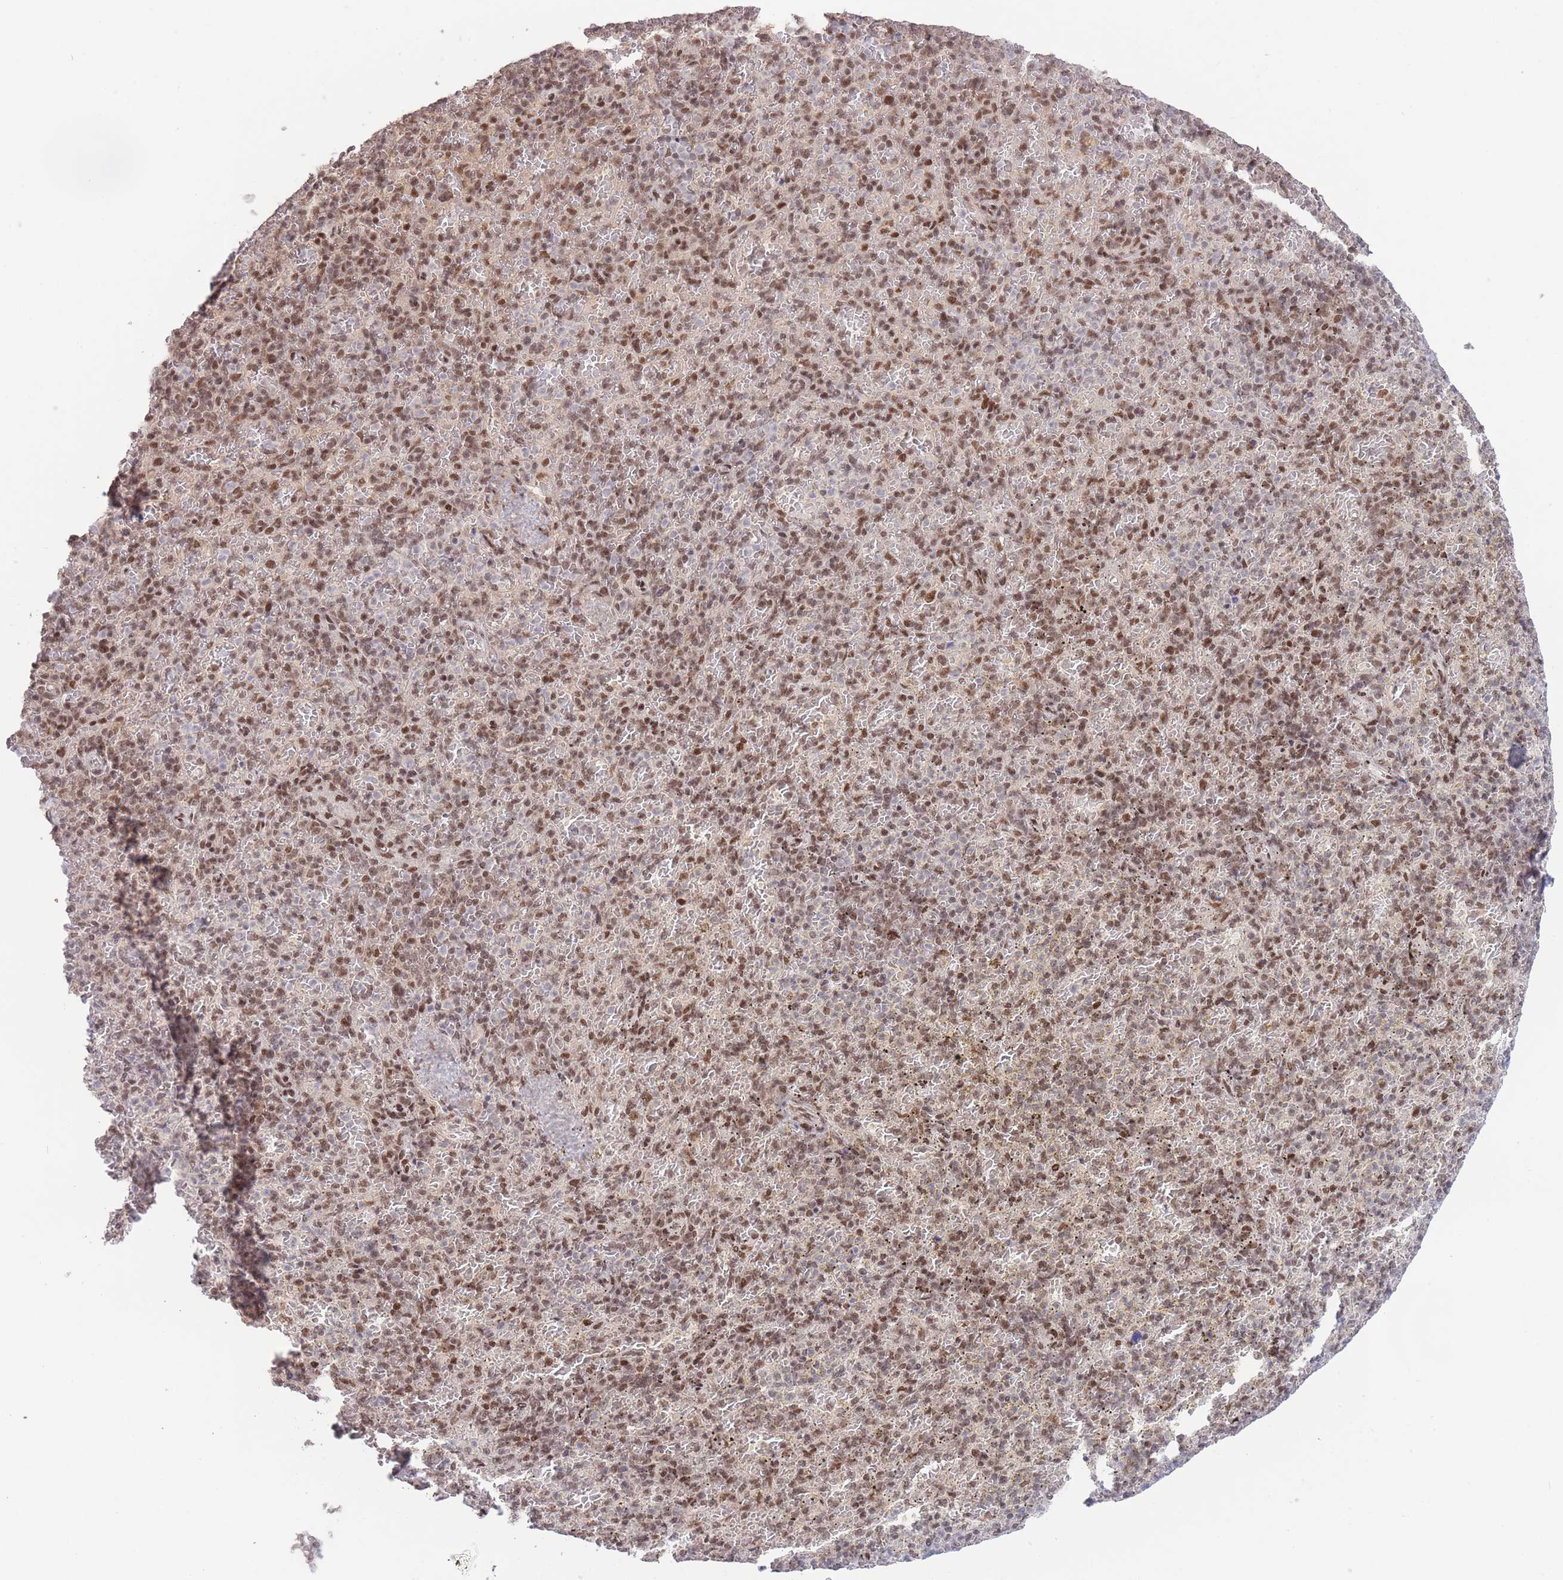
{"staining": {"intensity": "moderate", "quantity": ">75%", "location": "nuclear"}, "tissue": "spleen", "cell_type": "Cells in red pulp", "image_type": "normal", "snomed": [{"axis": "morphology", "description": "Normal tissue, NOS"}, {"axis": "topography", "description": "Spleen"}], "caption": "Immunohistochemistry staining of normal spleen, which reveals medium levels of moderate nuclear staining in about >75% of cells in red pulp indicating moderate nuclear protein expression. The staining was performed using DAB (brown) for protein detection and nuclei were counterstained in hematoxylin (blue).", "gene": "CARD8", "patient": {"sex": "female", "age": 74}}